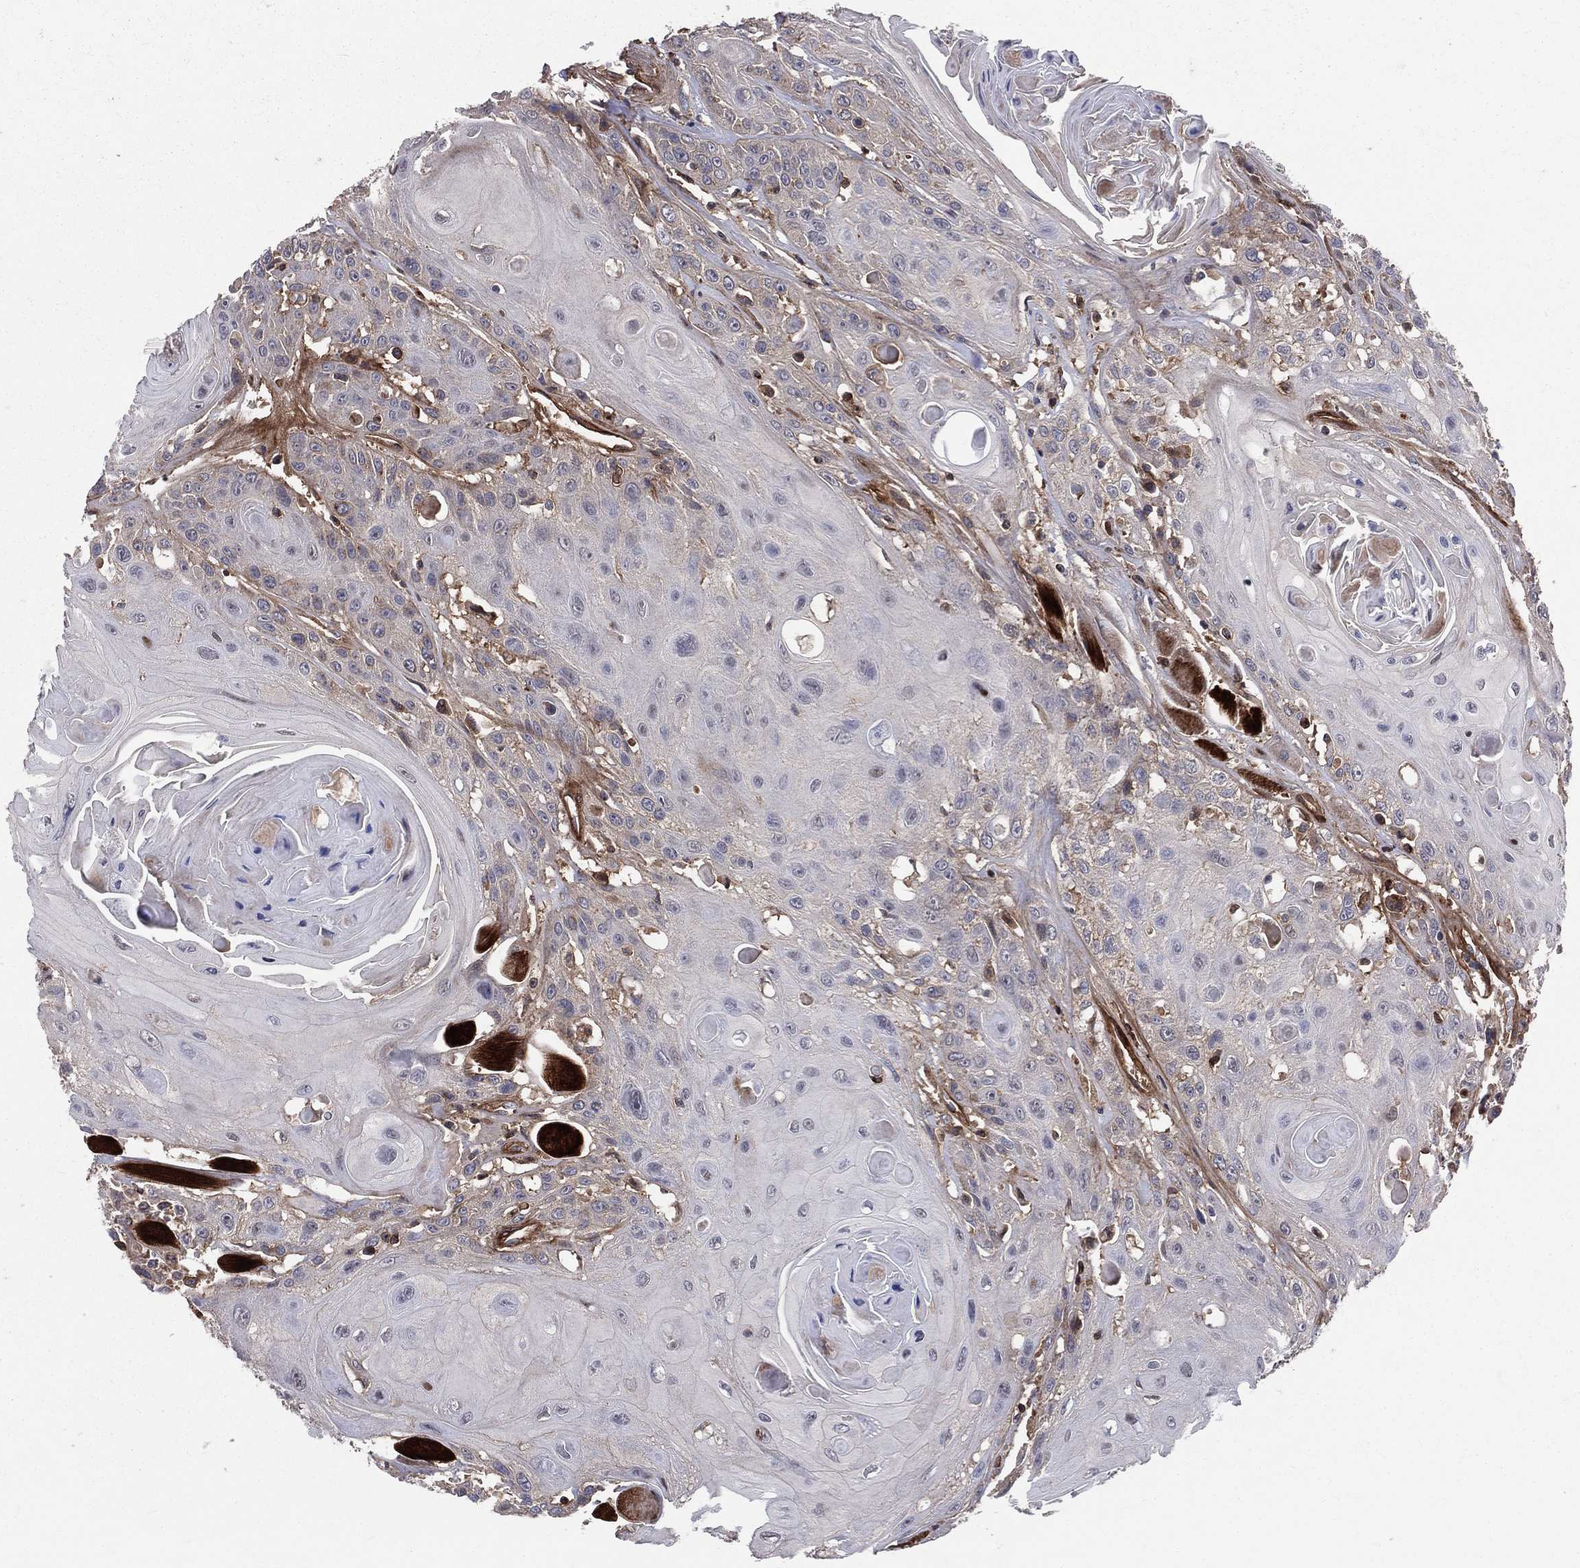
{"staining": {"intensity": "negative", "quantity": "none", "location": "none"}, "tissue": "head and neck cancer", "cell_type": "Tumor cells", "image_type": "cancer", "snomed": [{"axis": "morphology", "description": "Squamous cell carcinoma, NOS"}, {"axis": "topography", "description": "Head-Neck"}], "caption": "There is no significant staining in tumor cells of head and neck cancer. The staining is performed using DAB (3,3'-diaminobenzidine) brown chromogen with nuclei counter-stained in using hematoxylin.", "gene": "ENTPD1", "patient": {"sex": "female", "age": 59}}